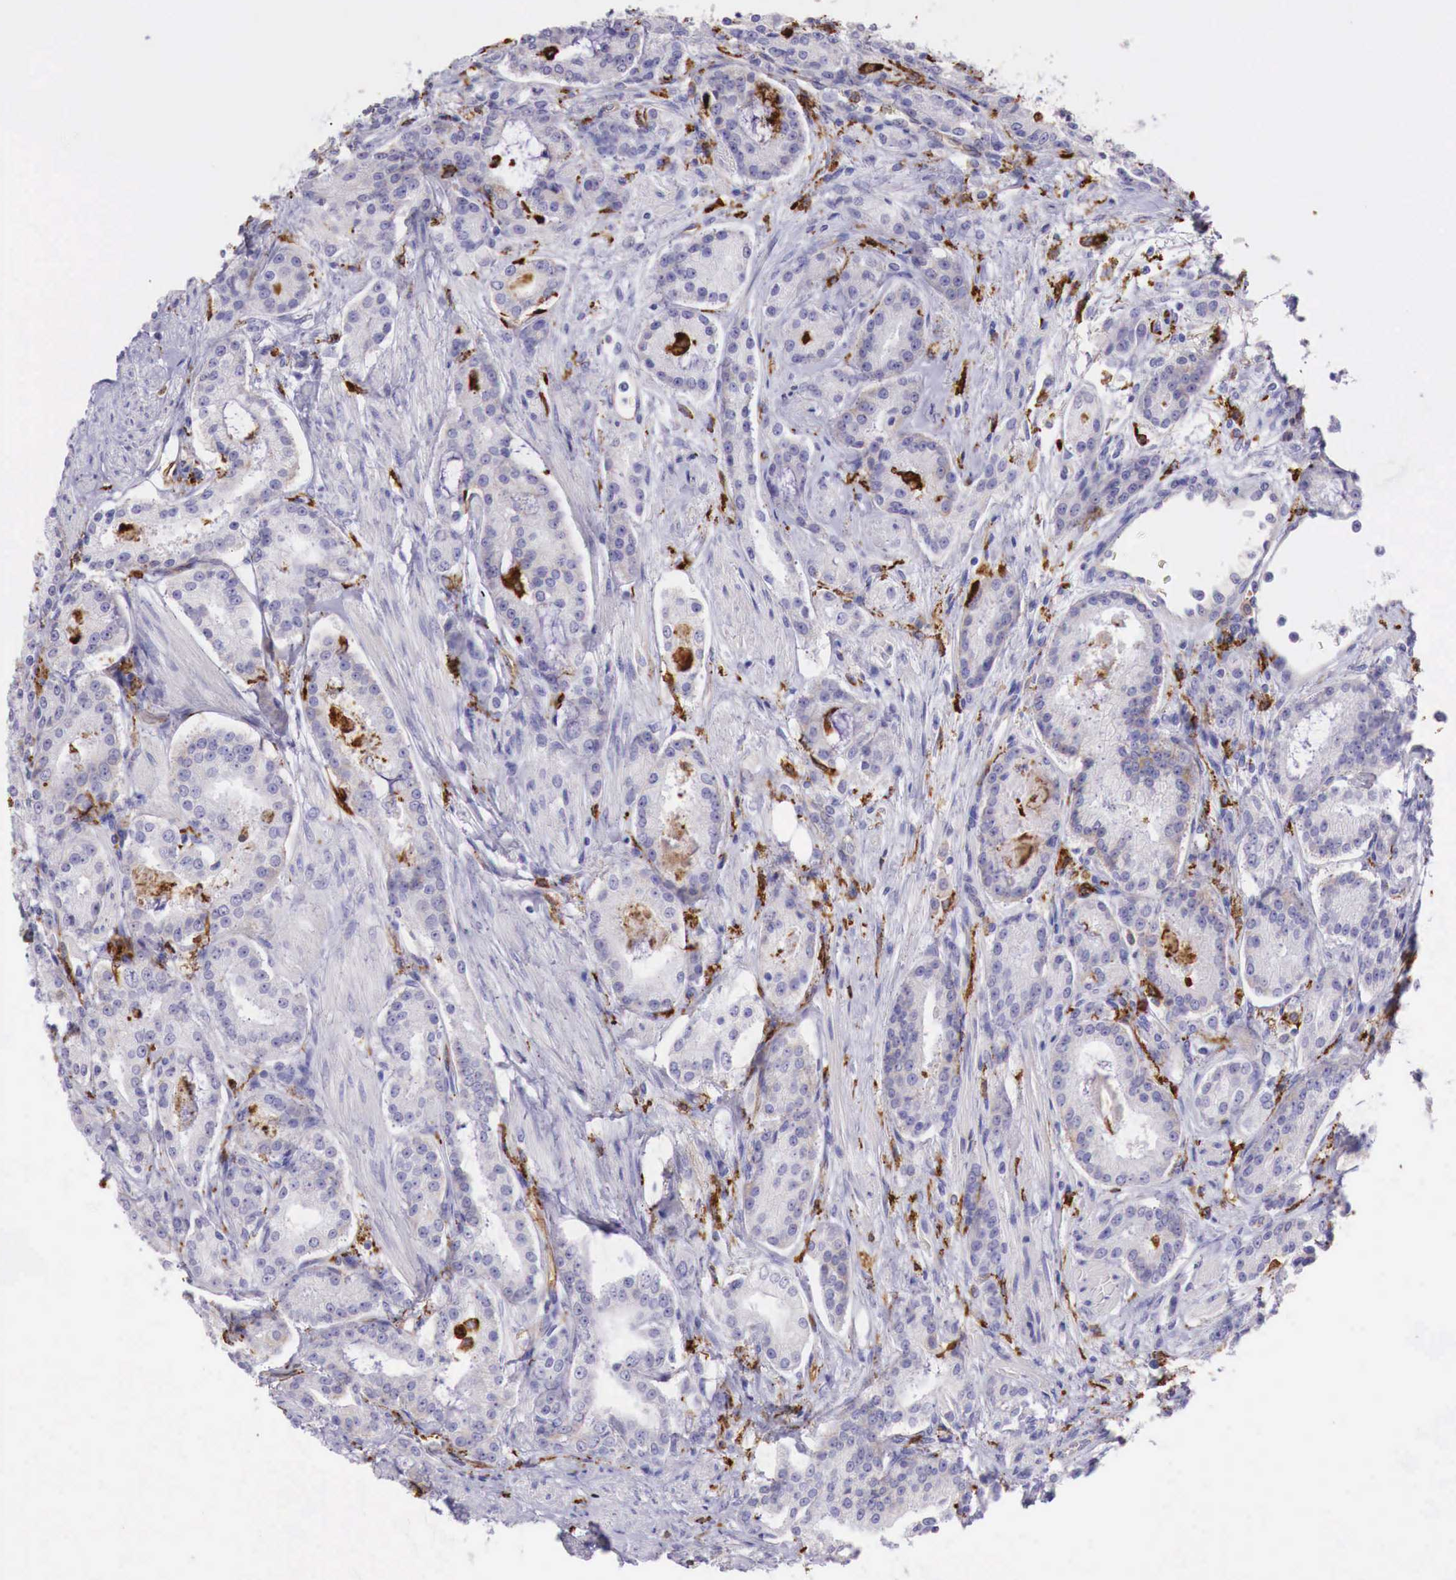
{"staining": {"intensity": "negative", "quantity": "none", "location": "none"}, "tissue": "prostate cancer", "cell_type": "Tumor cells", "image_type": "cancer", "snomed": [{"axis": "morphology", "description": "Adenocarcinoma, Medium grade"}, {"axis": "topography", "description": "Prostate"}], "caption": "Histopathology image shows no protein staining in tumor cells of prostate adenocarcinoma (medium-grade) tissue. Nuclei are stained in blue.", "gene": "MSR1", "patient": {"sex": "male", "age": 72}}